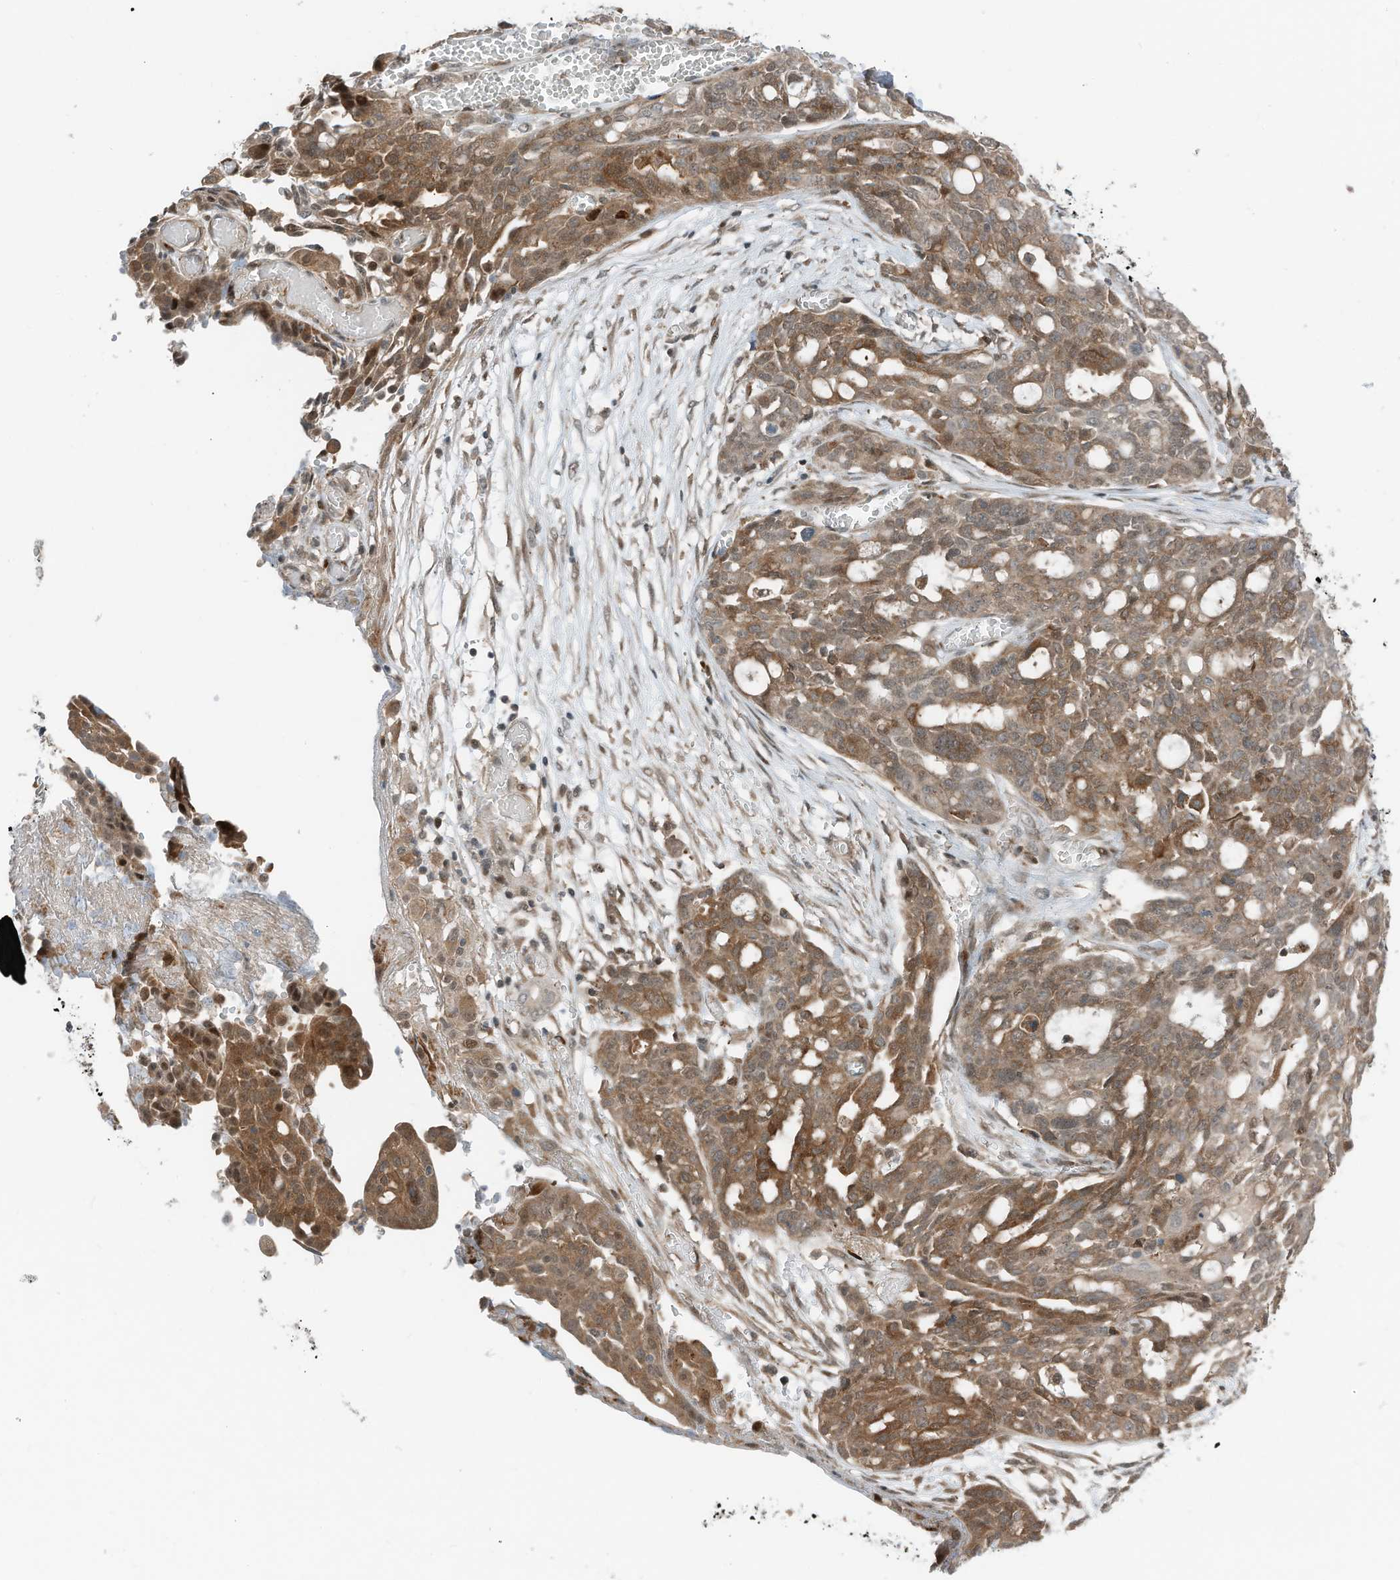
{"staining": {"intensity": "moderate", "quantity": ">75%", "location": "cytoplasmic/membranous,nuclear"}, "tissue": "ovarian cancer", "cell_type": "Tumor cells", "image_type": "cancer", "snomed": [{"axis": "morphology", "description": "Cystadenocarcinoma, serous, NOS"}, {"axis": "topography", "description": "Soft tissue"}, {"axis": "topography", "description": "Ovary"}], "caption": "There is medium levels of moderate cytoplasmic/membranous and nuclear staining in tumor cells of ovarian cancer, as demonstrated by immunohistochemical staining (brown color).", "gene": "RMND1", "patient": {"sex": "female", "age": 57}}